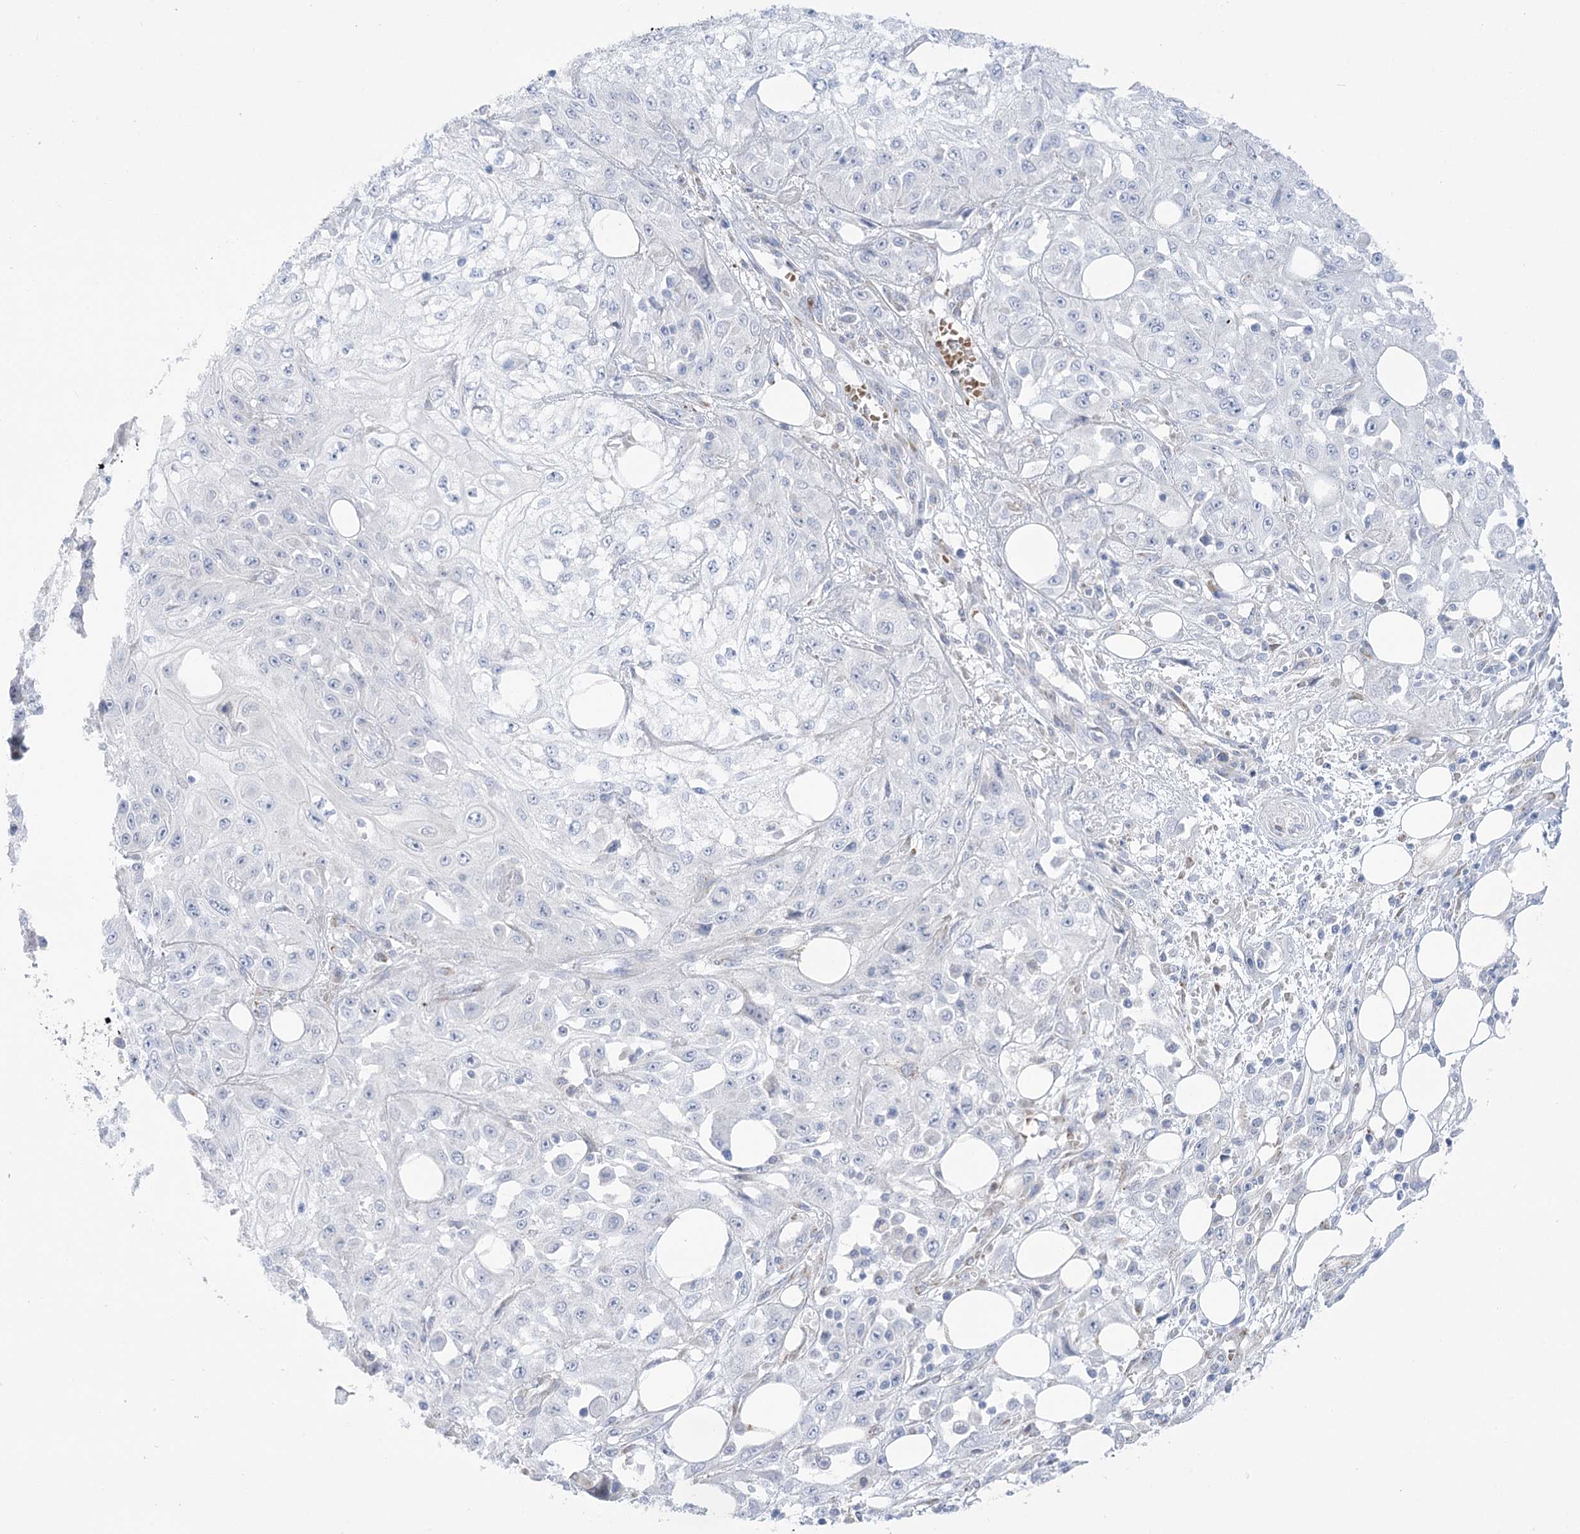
{"staining": {"intensity": "negative", "quantity": "none", "location": "none"}, "tissue": "skin cancer", "cell_type": "Tumor cells", "image_type": "cancer", "snomed": [{"axis": "morphology", "description": "Squamous cell carcinoma, NOS"}, {"axis": "morphology", "description": "Squamous cell carcinoma, metastatic, NOS"}, {"axis": "topography", "description": "Skin"}, {"axis": "topography", "description": "Lymph node"}], "caption": "This image is of squamous cell carcinoma (skin) stained with immunohistochemistry (IHC) to label a protein in brown with the nuclei are counter-stained blue. There is no positivity in tumor cells.", "gene": "SIAE", "patient": {"sex": "male", "age": 75}}